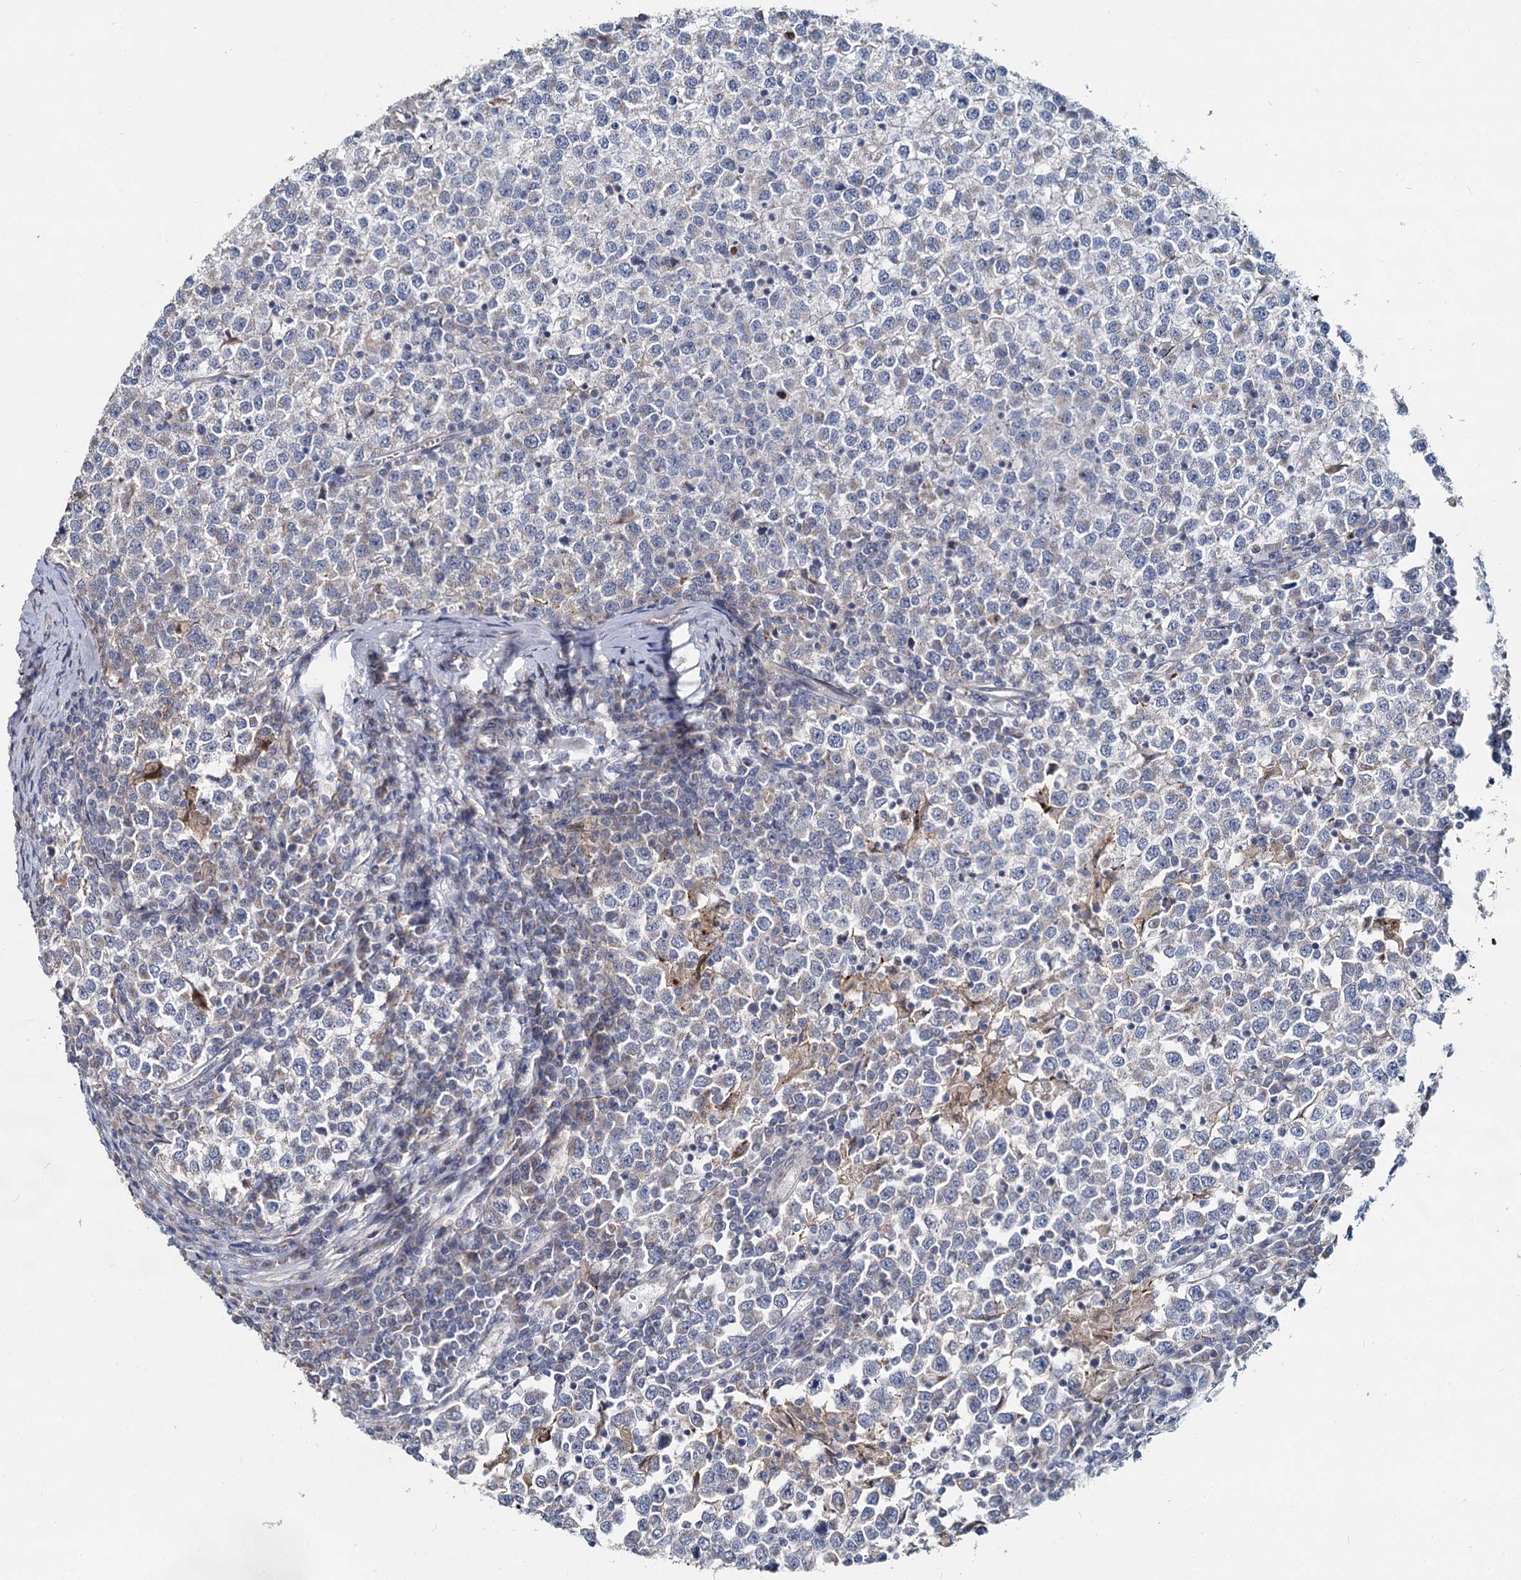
{"staining": {"intensity": "negative", "quantity": "none", "location": "none"}, "tissue": "testis cancer", "cell_type": "Tumor cells", "image_type": "cancer", "snomed": [{"axis": "morphology", "description": "Seminoma, NOS"}, {"axis": "topography", "description": "Testis"}], "caption": "Tumor cells are negative for protein expression in human seminoma (testis). Brightfield microscopy of immunohistochemistry (IHC) stained with DAB (brown) and hematoxylin (blue), captured at high magnification.", "gene": "DCUN1D2", "patient": {"sex": "male", "age": 65}}